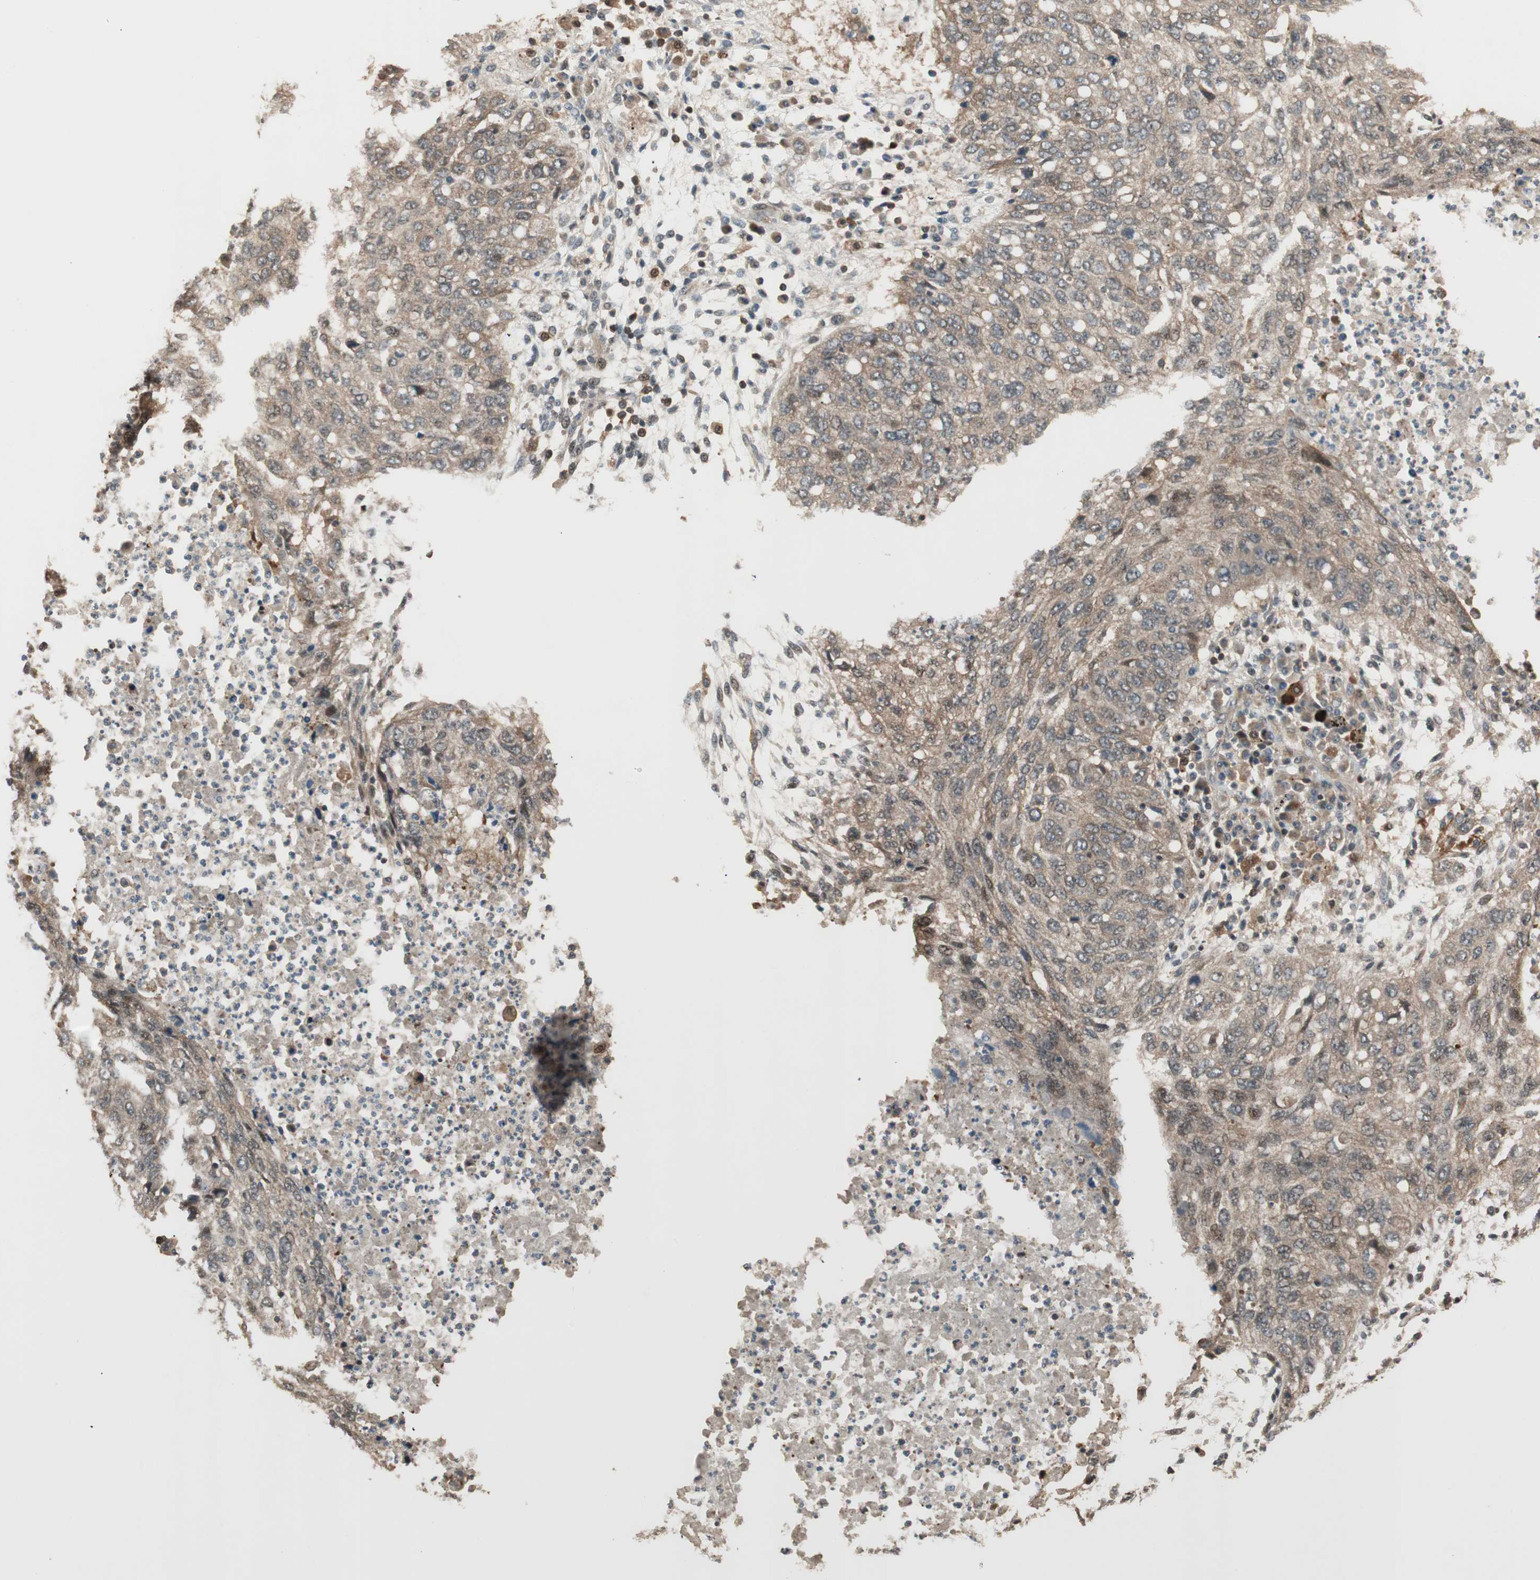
{"staining": {"intensity": "moderate", "quantity": ">75%", "location": "cytoplasmic/membranous"}, "tissue": "lung cancer", "cell_type": "Tumor cells", "image_type": "cancer", "snomed": [{"axis": "morphology", "description": "Squamous cell carcinoma, NOS"}, {"axis": "topography", "description": "Lung"}], "caption": "Lung squamous cell carcinoma stained with a protein marker demonstrates moderate staining in tumor cells.", "gene": "CNOT4", "patient": {"sex": "female", "age": 63}}